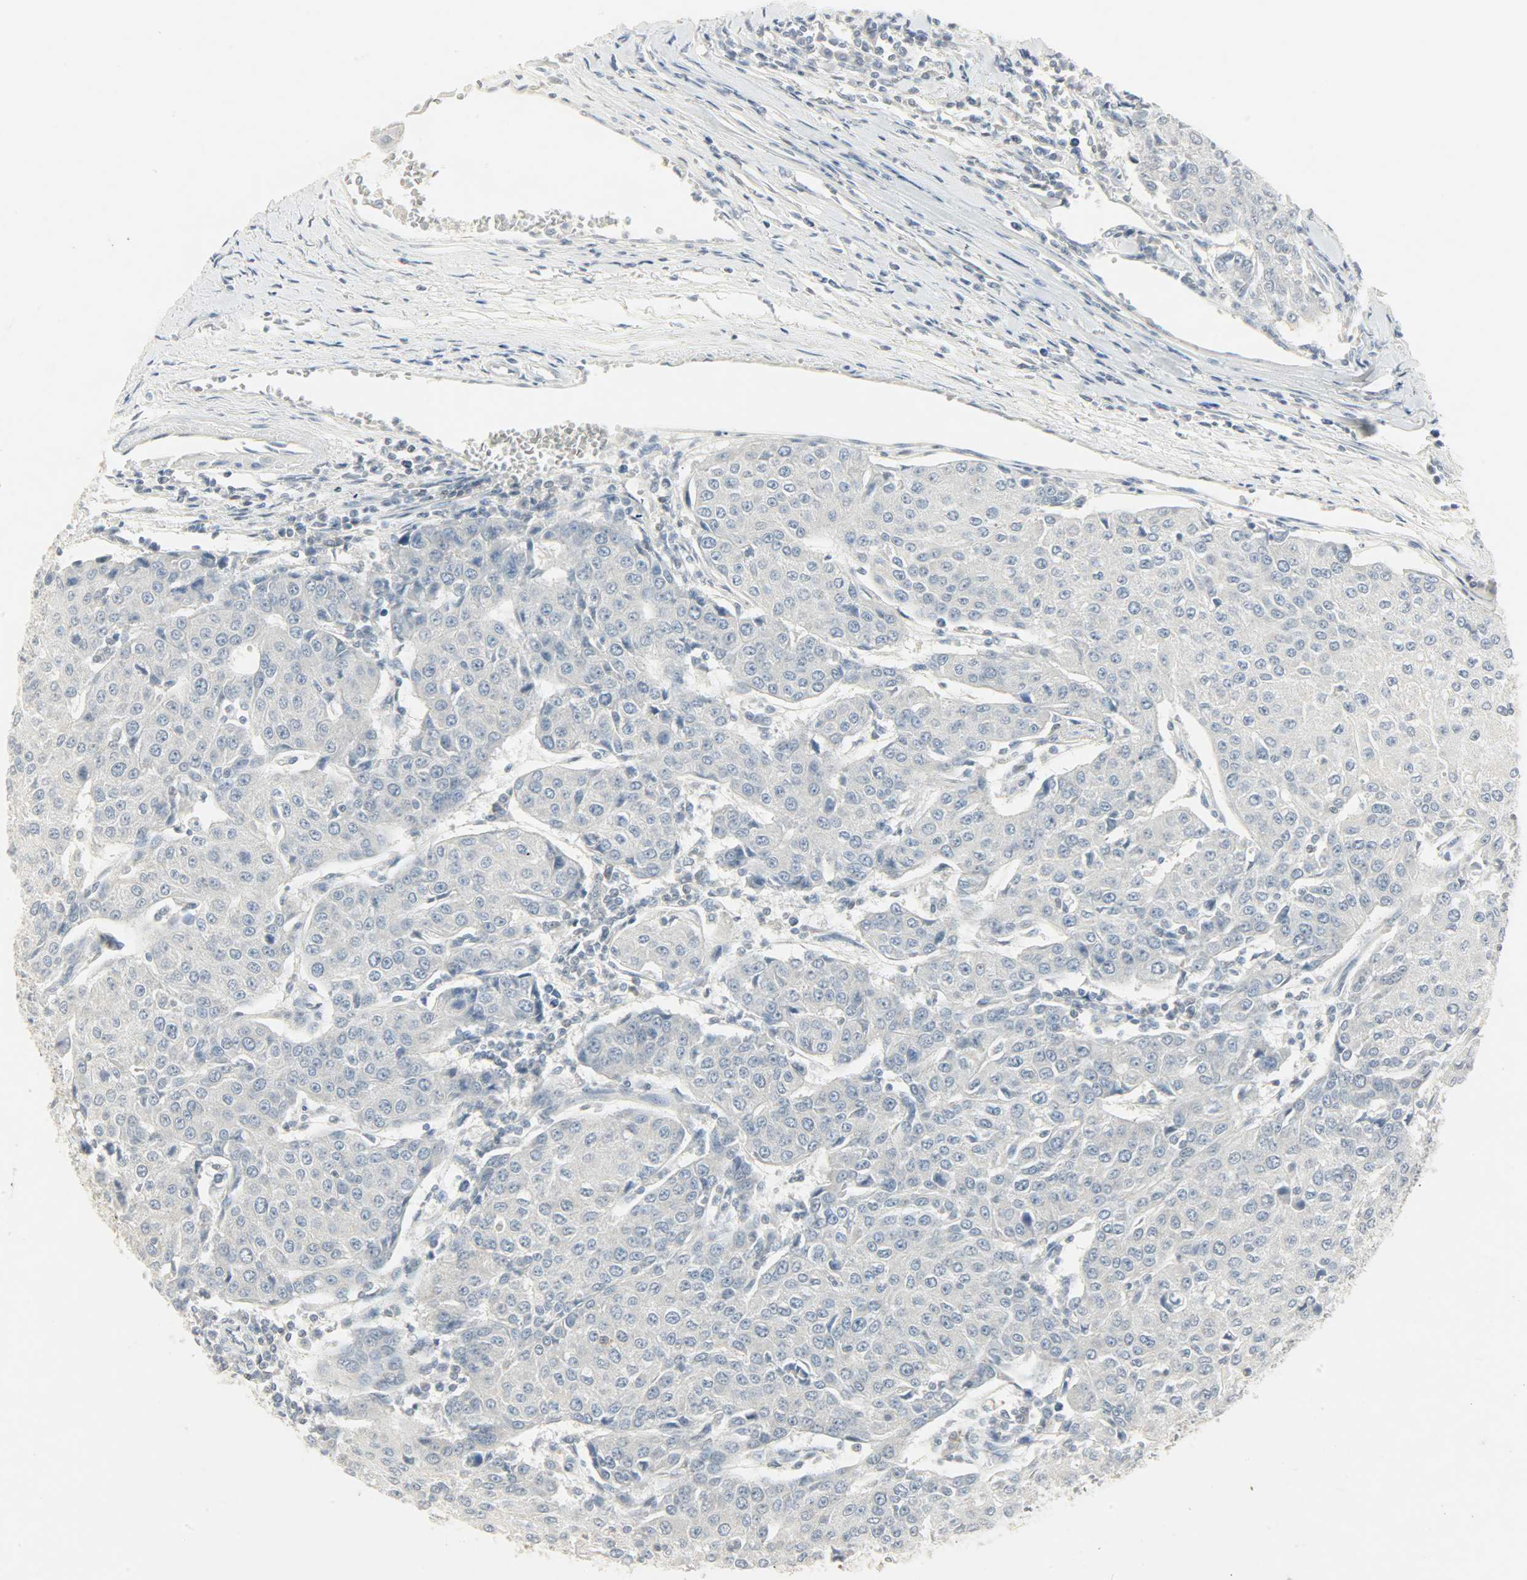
{"staining": {"intensity": "negative", "quantity": "none", "location": "none"}, "tissue": "urothelial cancer", "cell_type": "Tumor cells", "image_type": "cancer", "snomed": [{"axis": "morphology", "description": "Urothelial carcinoma, High grade"}, {"axis": "topography", "description": "Urinary bladder"}], "caption": "High power microscopy image of an immunohistochemistry photomicrograph of urothelial carcinoma (high-grade), revealing no significant expression in tumor cells. Nuclei are stained in blue.", "gene": "CAMK4", "patient": {"sex": "female", "age": 85}}